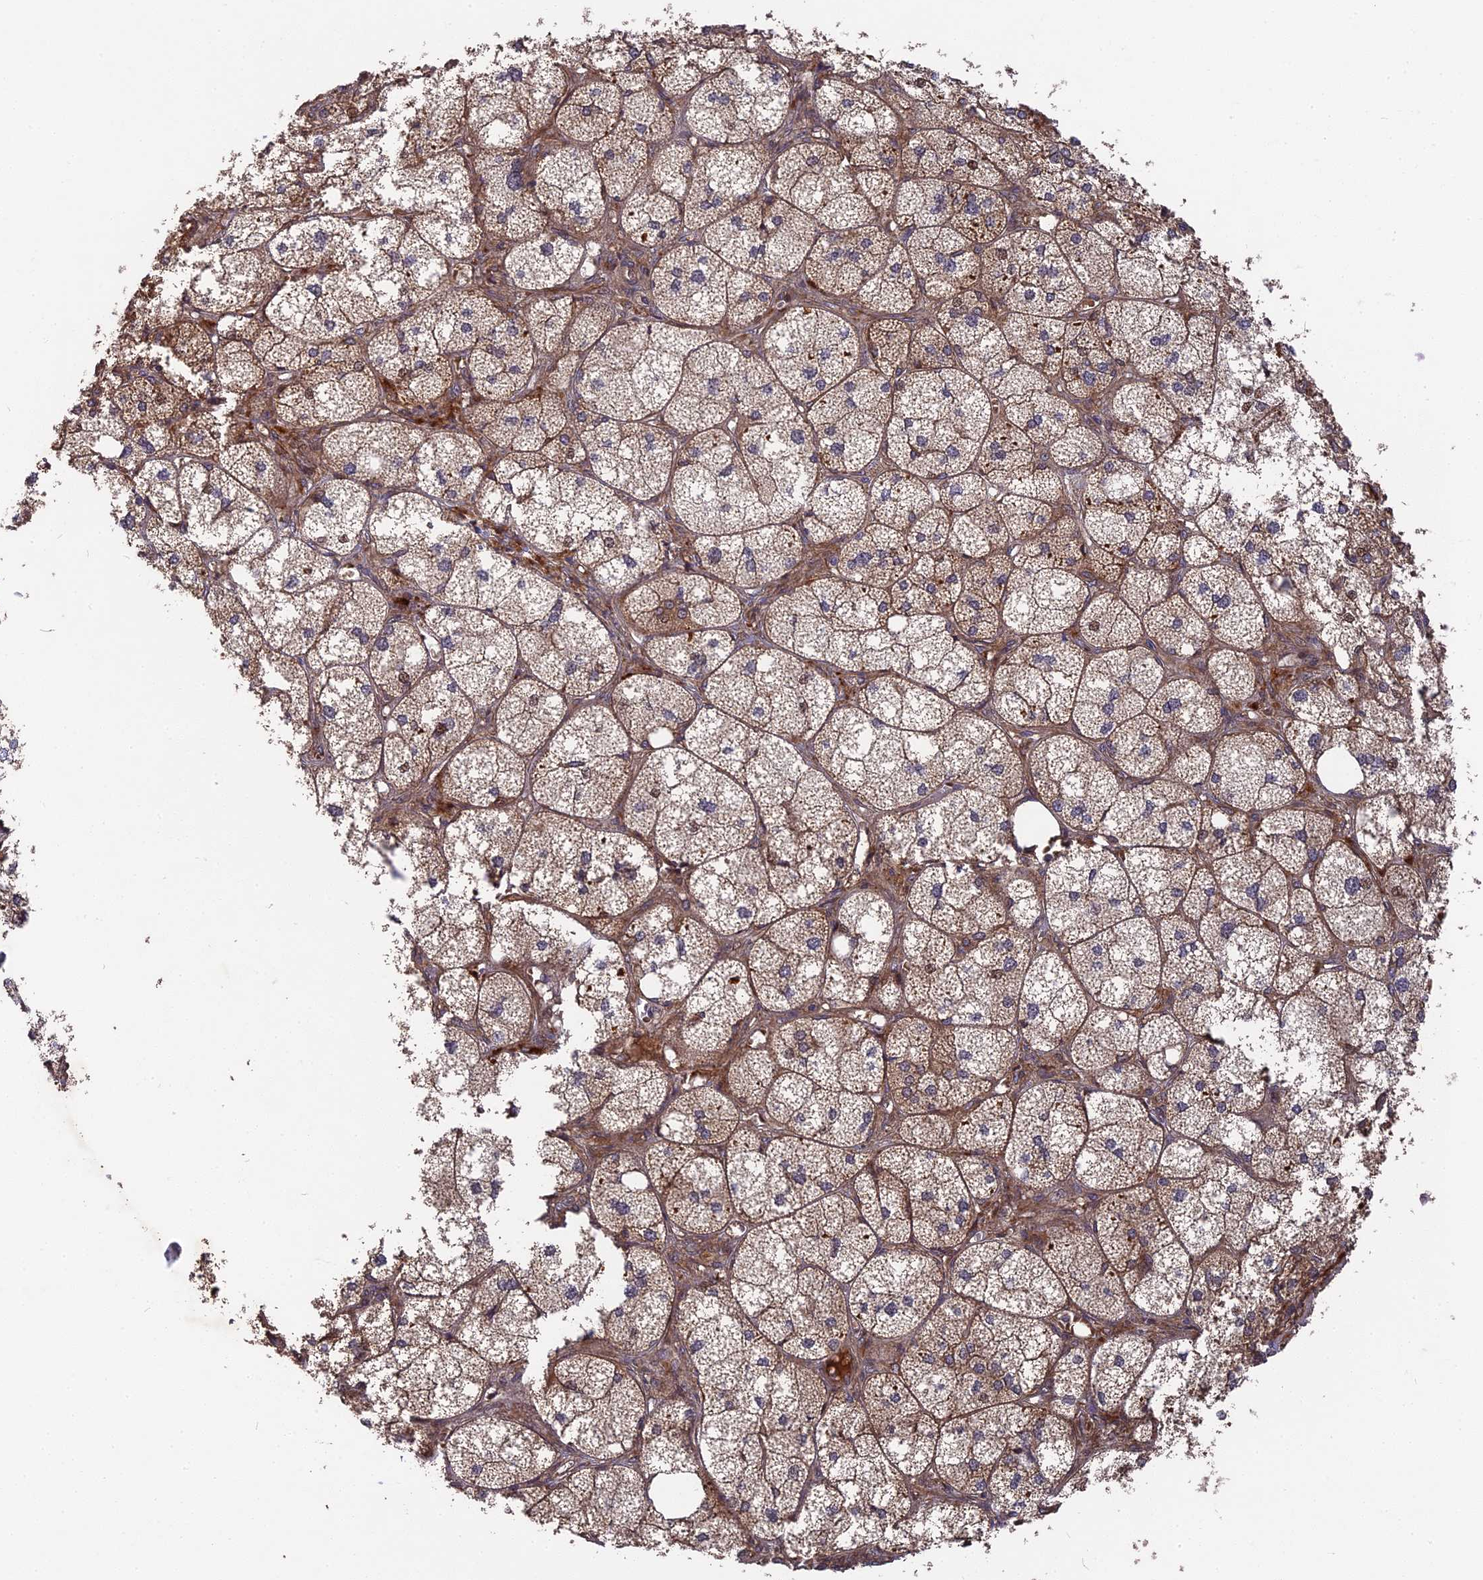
{"staining": {"intensity": "strong", "quantity": "25%-75%", "location": "cytoplasmic/membranous"}, "tissue": "adrenal gland", "cell_type": "Glandular cells", "image_type": "normal", "snomed": [{"axis": "morphology", "description": "Normal tissue, NOS"}, {"axis": "topography", "description": "Adrenal gland"}], "caption": "High-power microscopy captured an IHC image of benign adrenal gland, revealing strong cytoplasmic/membranous positivity in about 25%-75% of glandular cells. Immunohistochemistry (ihc) stains the protein of interest in brown and the nuclei are stained blue.", "gene": "TMUB2", "patient": {"sex": "female", "age": 61}}